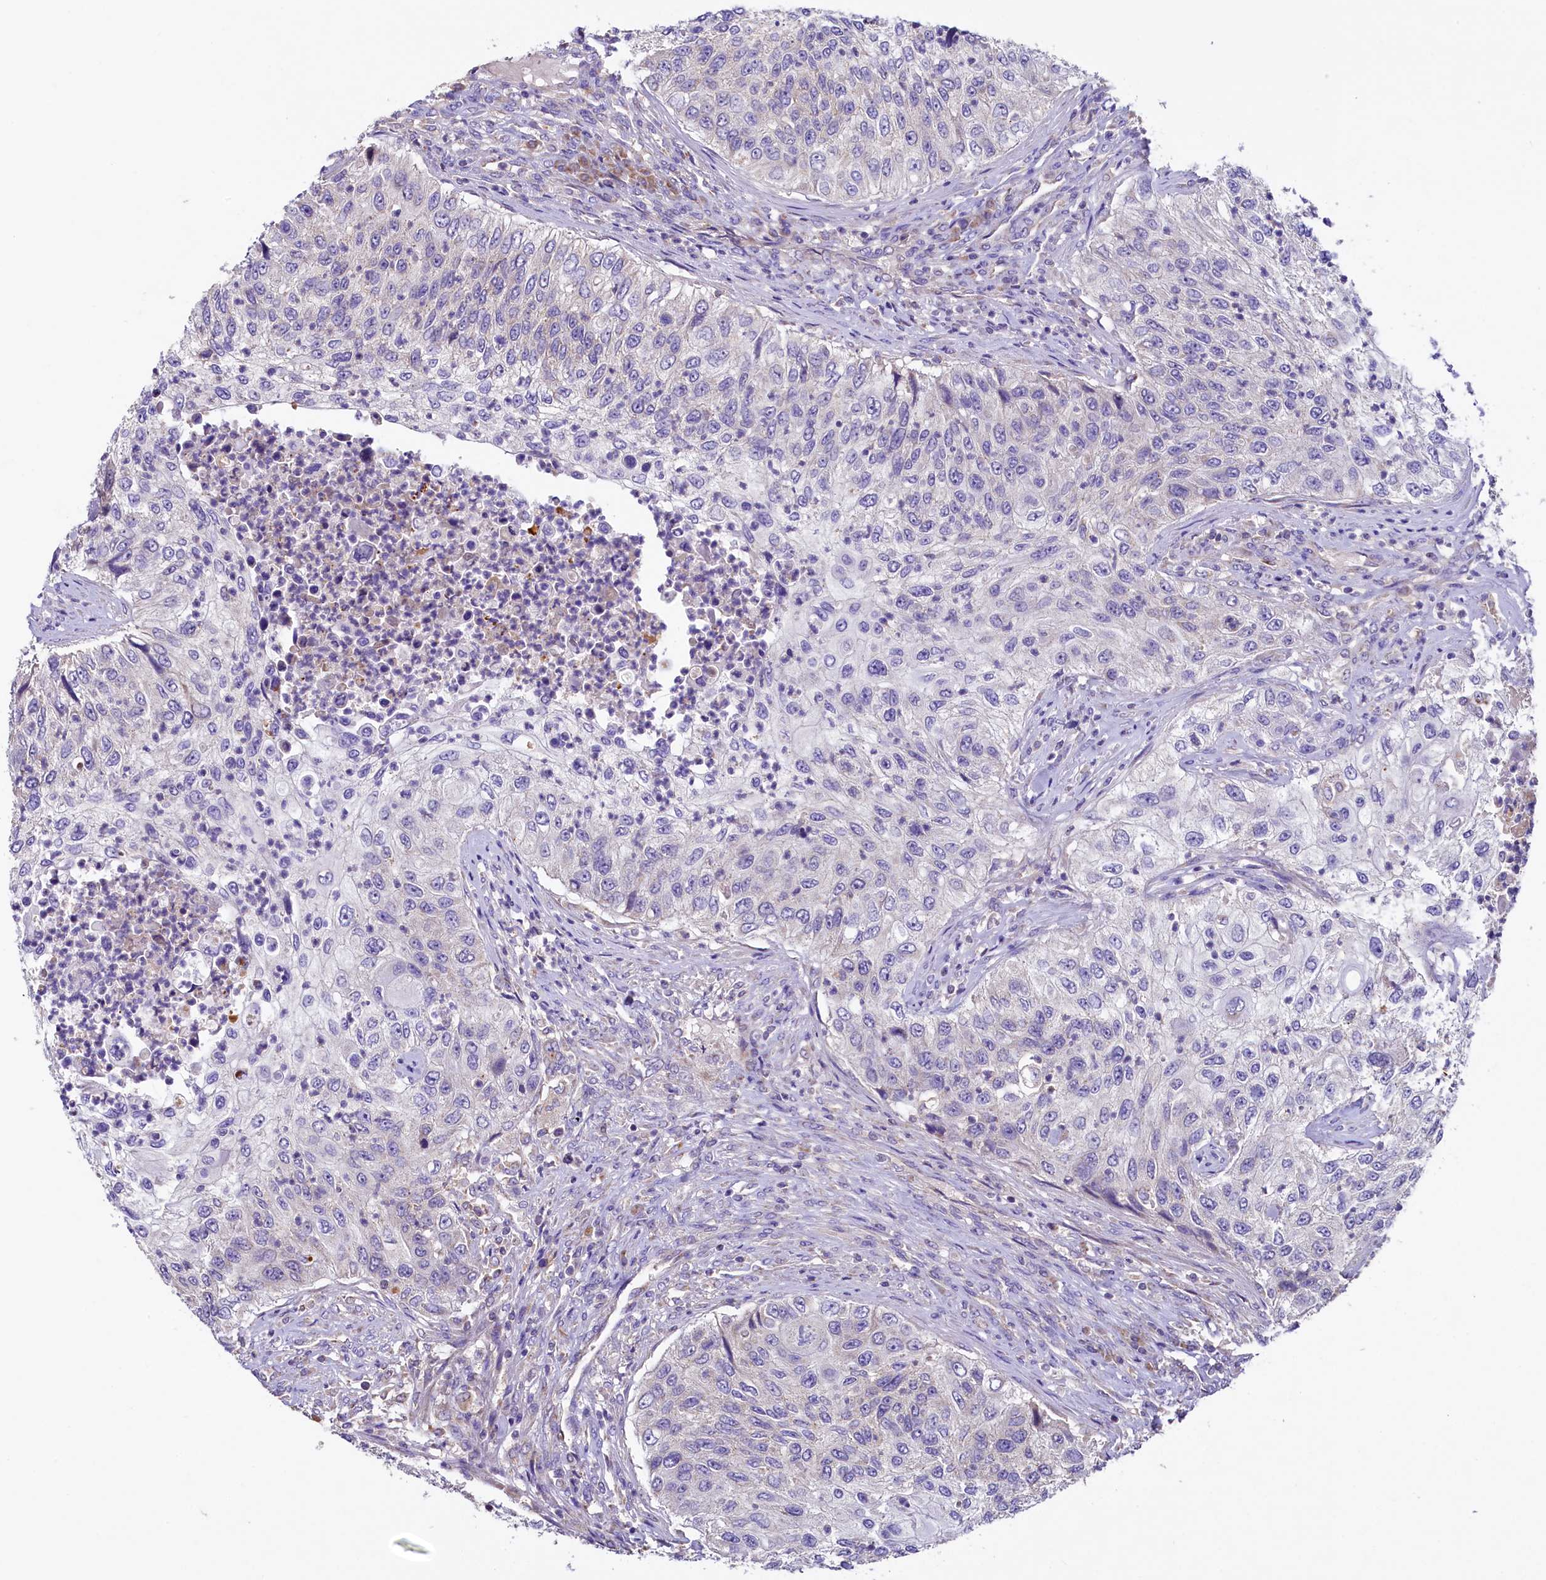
{"staining": {"intensity": "negative", "quantity": "none", "location": "none"}, "tissue": "urothelial cancer", "cell_type": "Tumor cells", "image_type": "cancer", "snomed": [{"axis": "morphology", "description": "Urothelial carcinoma, High grade"}, {"axis": "topography", "description": "Urinary bladder"}], "caption": "An image of human high-grade urothelial carcinoma is negative for staining in tumor cells.", "gene": "PMPCB", "patient": {"sex": "female", "age": 60}}